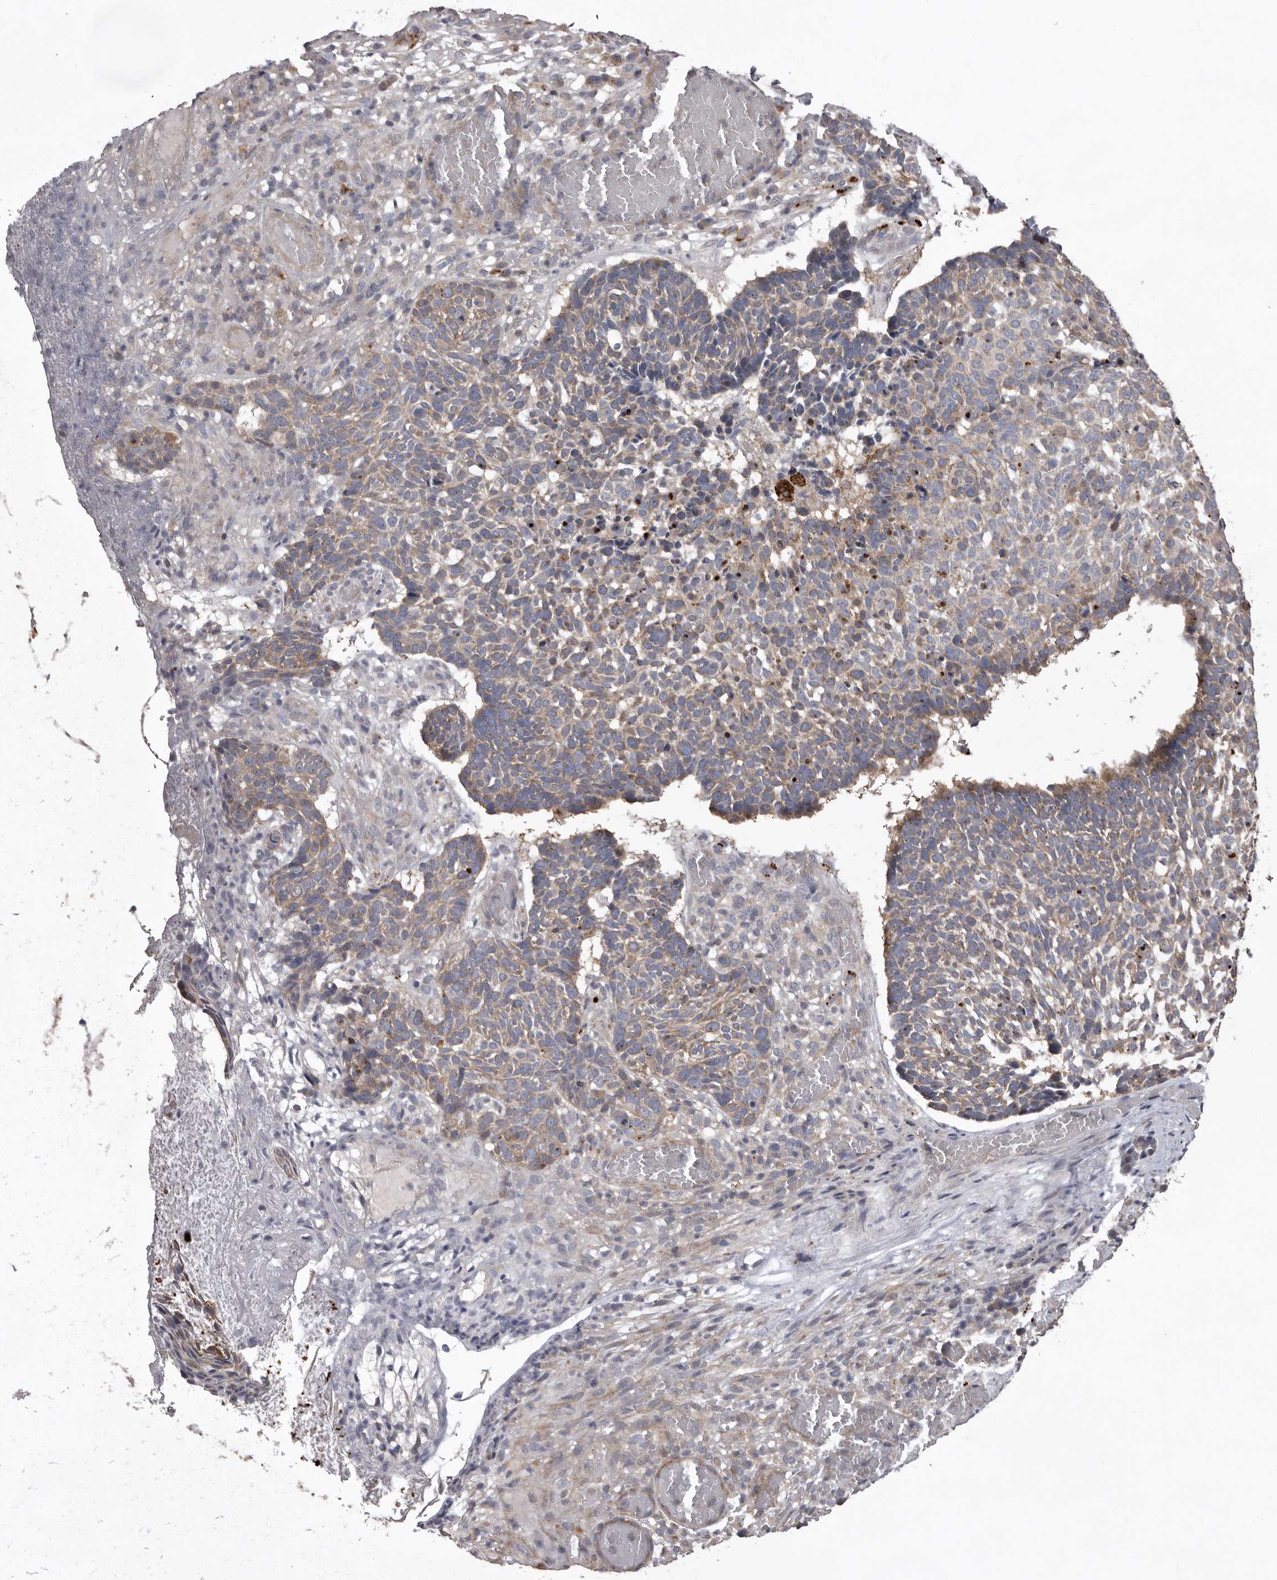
{"staining": {"intensity": "weak", "quantity": ">75%", "location": "cytoplasmic/membranous"}, "tissue": "skin cancer", "cell_type": "Tumor cells", "image_type": "cancer", "snomed": [{"axis": "morphology", "description": "Basal cell carcinoma"}, {"axis": "topography", "description": "Skin"}], "caption": "Tumor cells show weak cytoplasmic/membranous positivity in about >75% of cells in skin cancer (basal cell carcinoma).", "gene": "WDR47", "patient": {"sex": "male", "age": 85}}